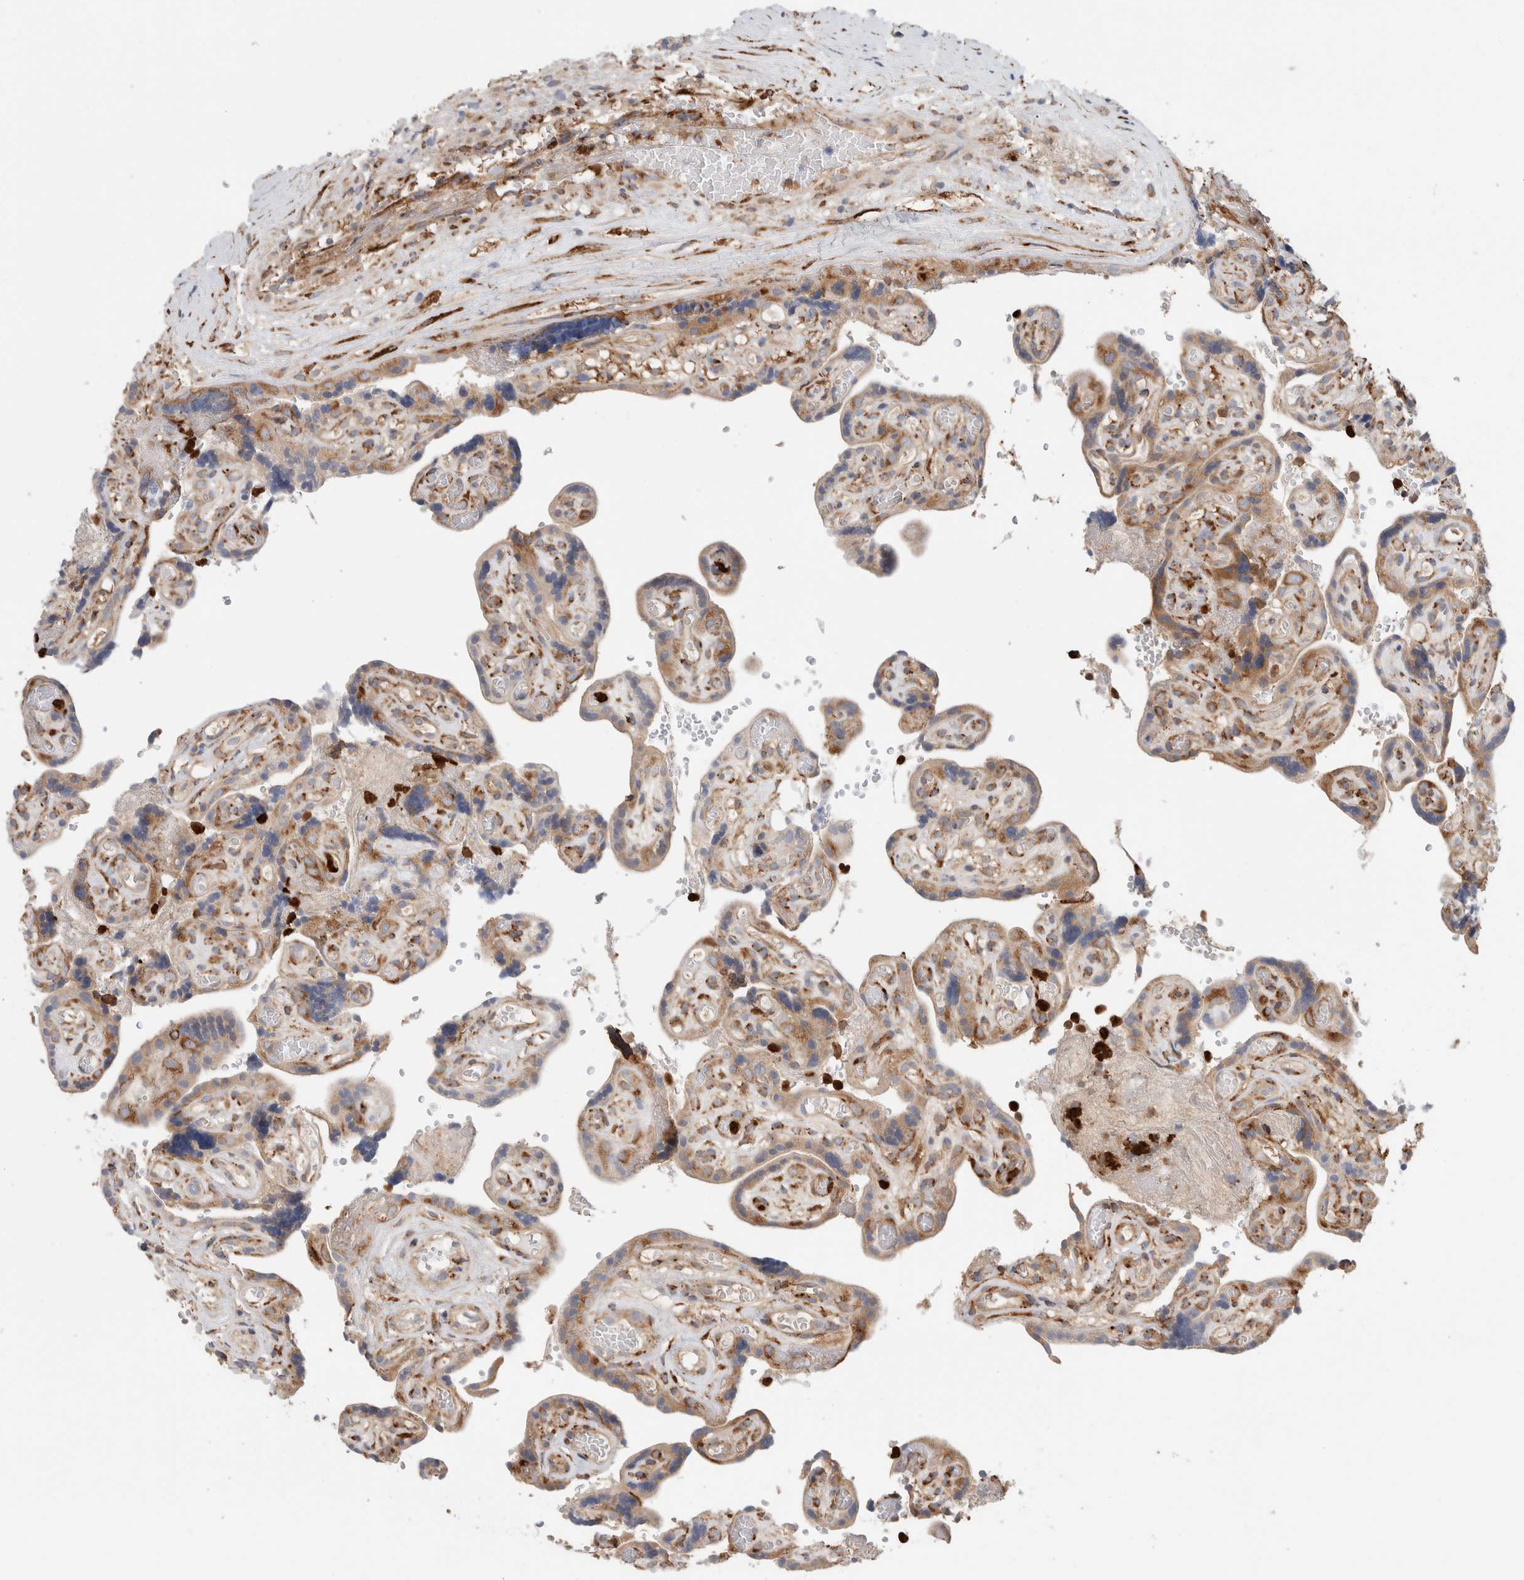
{"staining": {"intensity": "strong", "quantity": ">75%", "location": "cytoplasmic/membranous"}, "tissue": "placenta", "cell_type": "Decidual cells", "image_type": "normal", "snomed": [{"axis": "morphology", "description": "Normal tissue, NOS"}, {"axis": "topography", "description": "Placenta"}], "caption": "Immunohistochemical staining of unremarkable placenta exhibits >75% levels of strong cytoplasmic/membranous protein staining in approximately >75% of decidual cells. The staining was performed using DAB (3,3'-diaminobenzidine) to visualize the protein expression in brown, while the nuclei were stained in blue with hematoxylin (Magnification: 20x).", "gene": "P4HA1", "patient": {"sex": "female", "age": 30}}